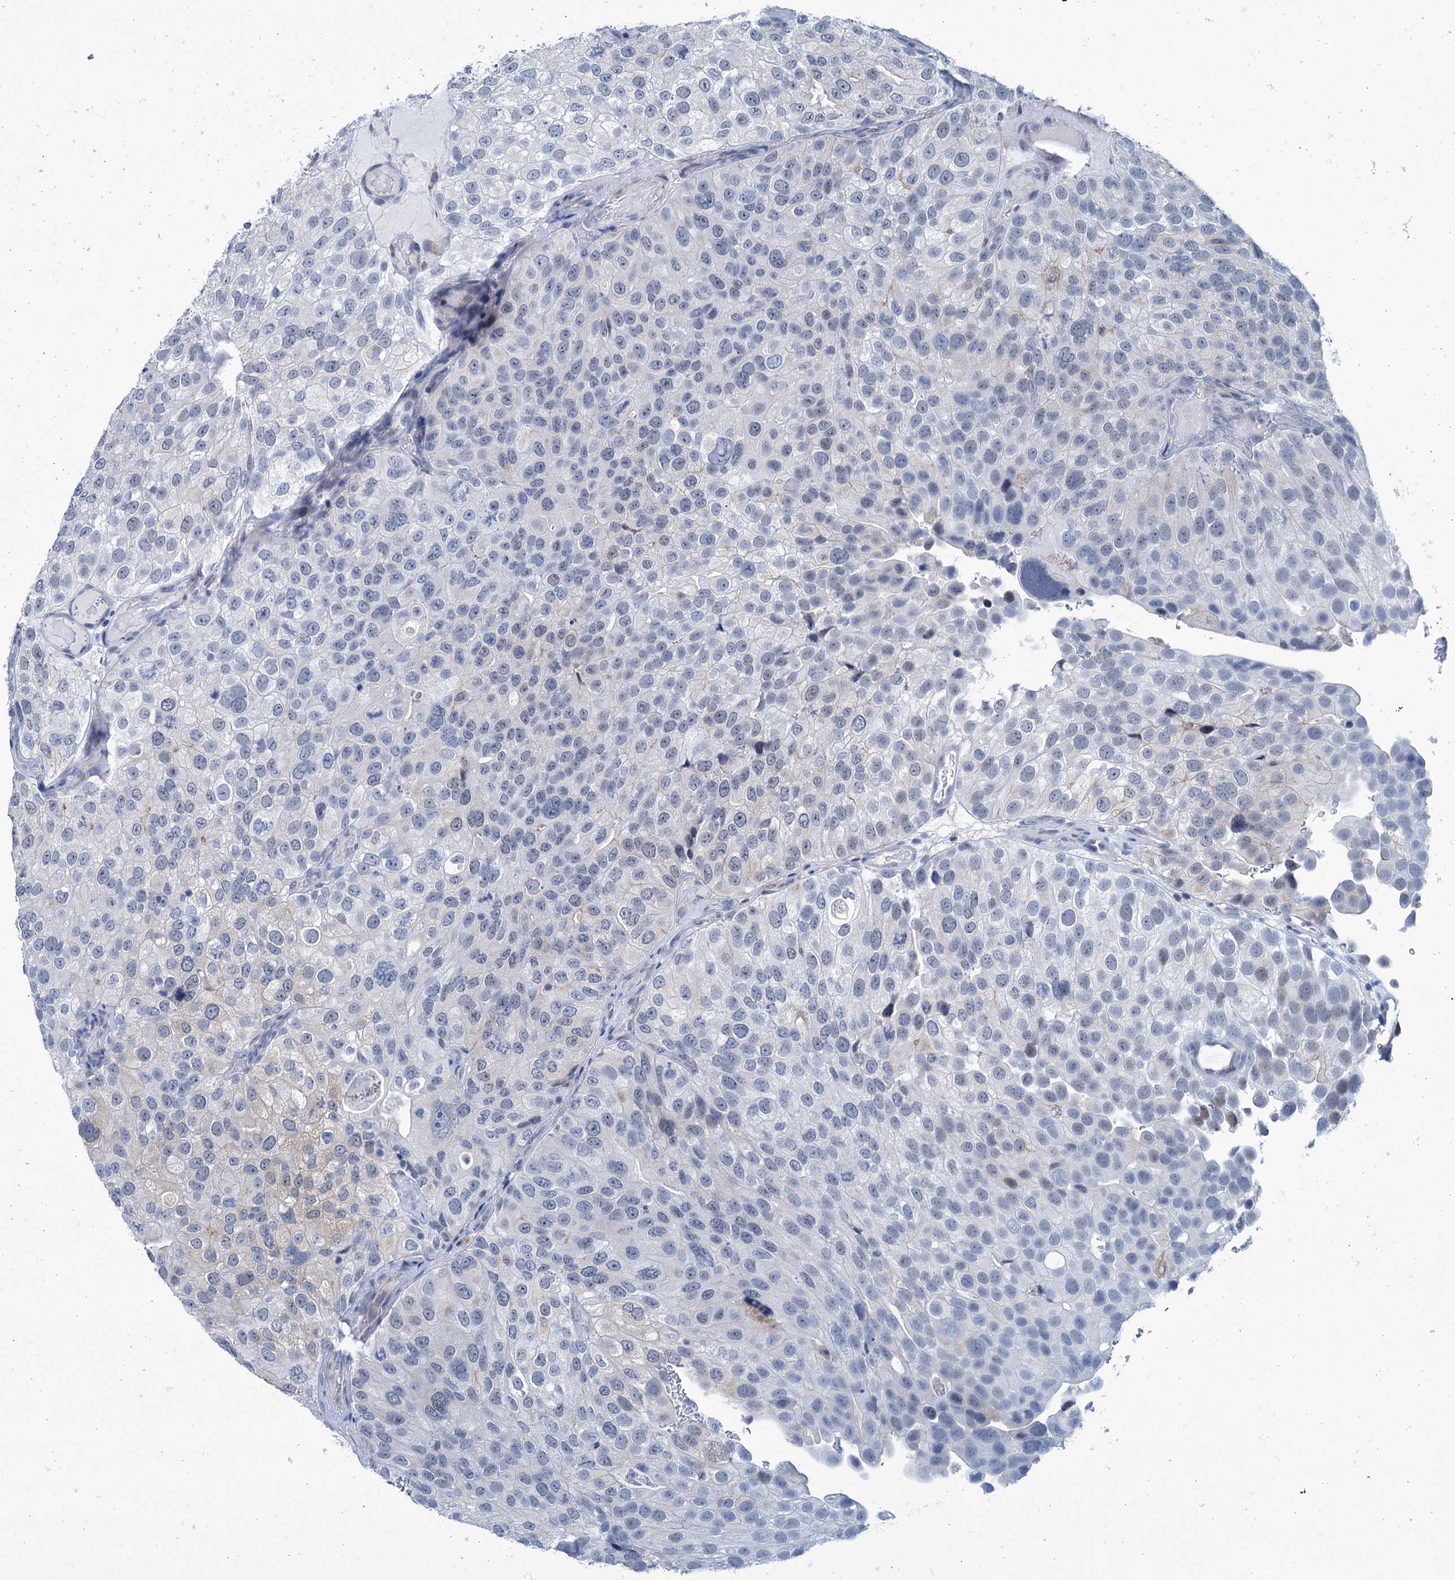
{"staining": {"intensity": "negative", "quantity": "none", "location": "none"}, "tissue": "urothelial cancer", "cell_type": "Tumor cells", "image_type": "cancer", "snomed": [{"axis": "morphology", "description": "Urothelial carcinoma, Low grade"}, {"axis": "topography", "description": "Urinary bladder"}], "caption": "The micrograph shows no significant positivity in tumor cells of urothelial carcinoma (low-grade).", "gene": "NEU3", "patient": {"sex": "male", "age": 78}}